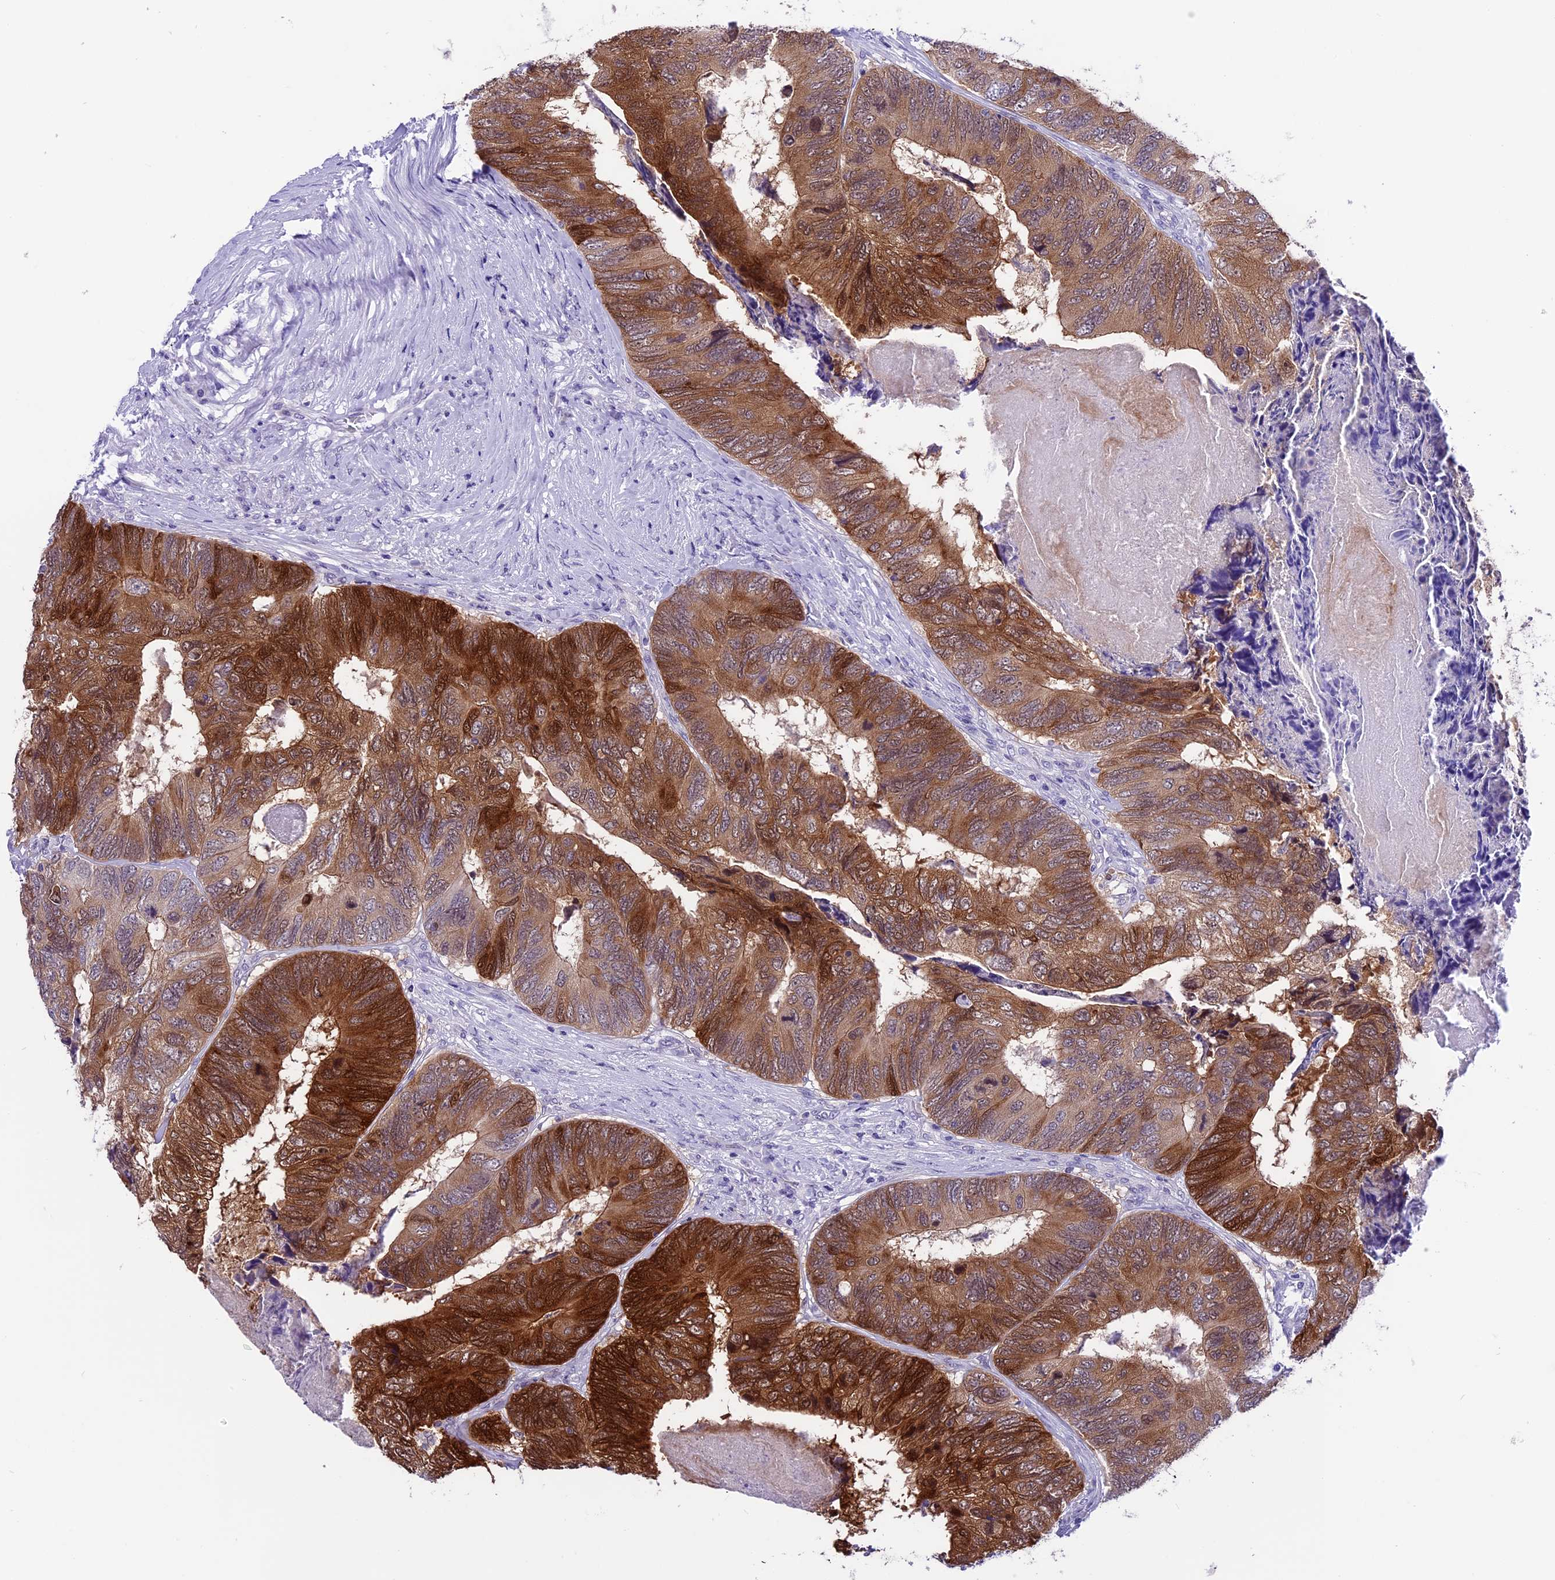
{"staining": {"intensity": "strong", "quantity": "25%-75%", "location": "cytoplasmic/membranous,nuclear"}, "tissue": "colorectal cancer", "cell_type": "Tumor cells", "image_type": "cancer", "snomed": [{"axis": "morphology", "description": "Adenocarcinoma, NOS"}, {"axis": "topography", "description": "Colon"}], "caption": "Protein staining demonstrates strong cytoplasmic/membranous and nuclear positivity in approximately 25%-75% of tumor cells in colorectal adenocarcinoma. (DAB = brown stain, brightfield microscopy at high magnification).", "gene": "PRR15", "patient": {"sex": "female", "age": 67}}